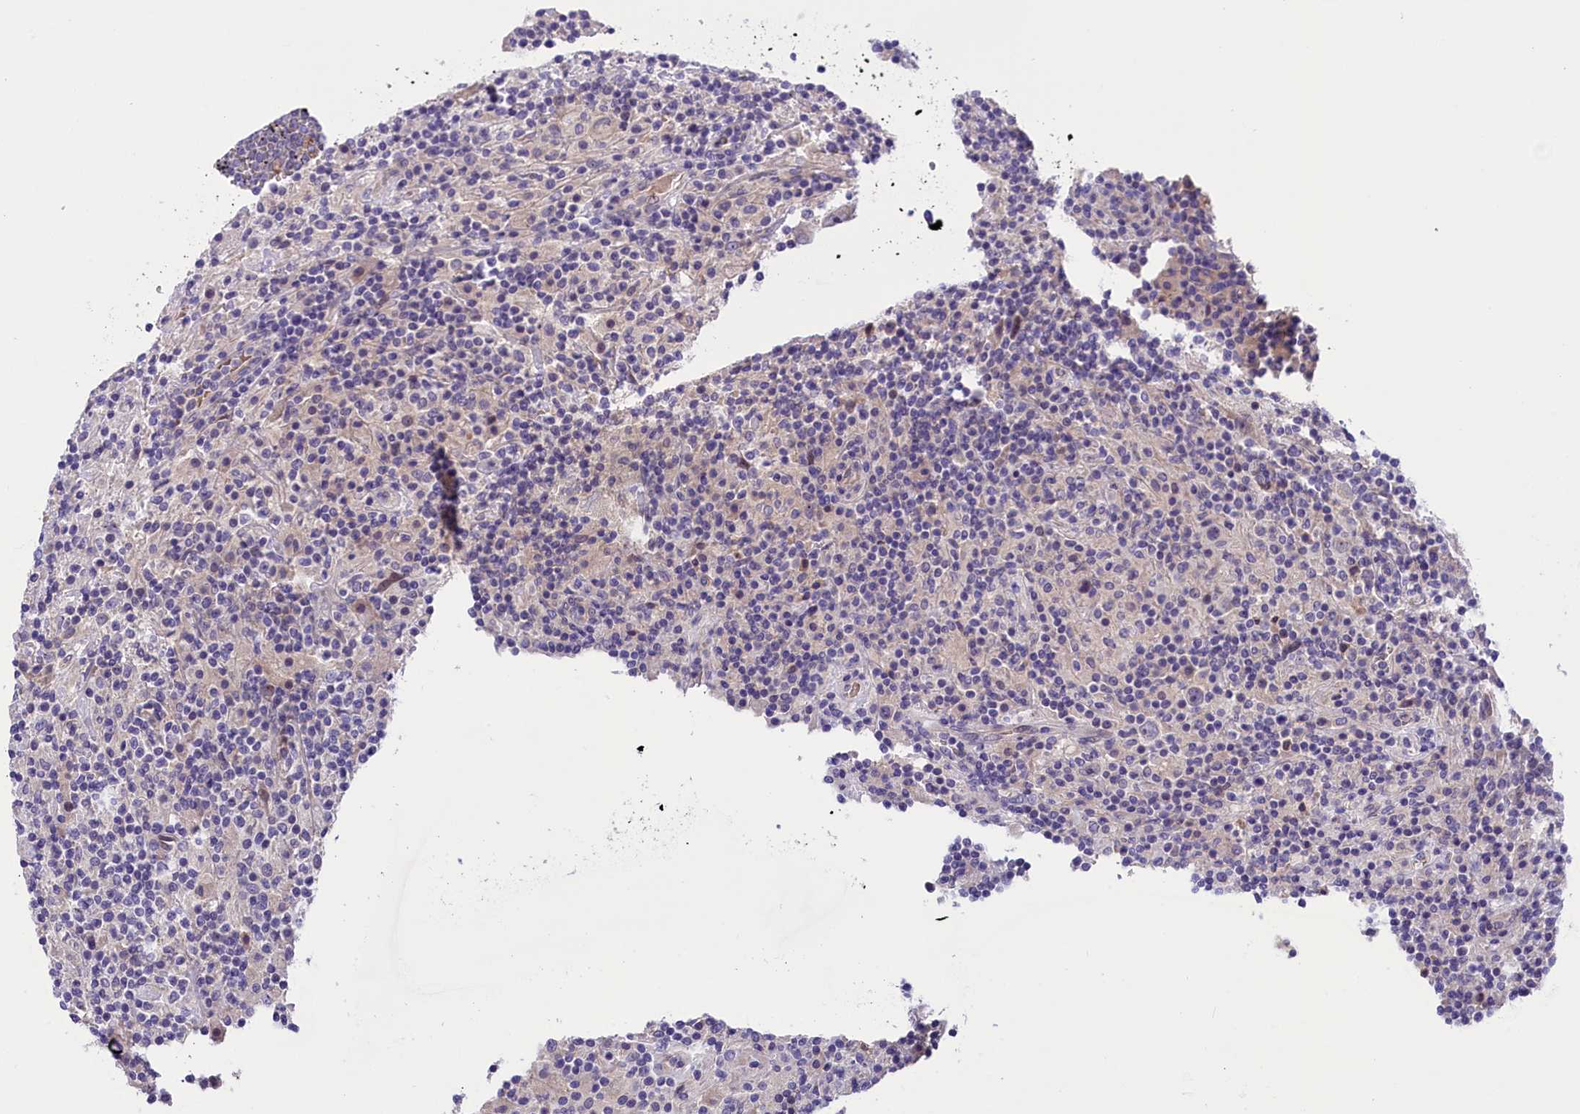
{"staining": {"intensity": "negative", "quantity": "none", "location": "none"}, "tissue": "lymphoma", "cell_type": "Tumor cells", "image_type": "cancer", "snomed": [{"axis": "morphology", "description": "Hodgkin's disease, NOS"}, {"axis": "topography", "description": "Lymph node"}], "caption": "Tumor cells are negative for brown protein staining in lymphoma. Nuclei are stained in blue.", "gene": "CCDC32", "patient": {"sex": "male", "age": 70}}